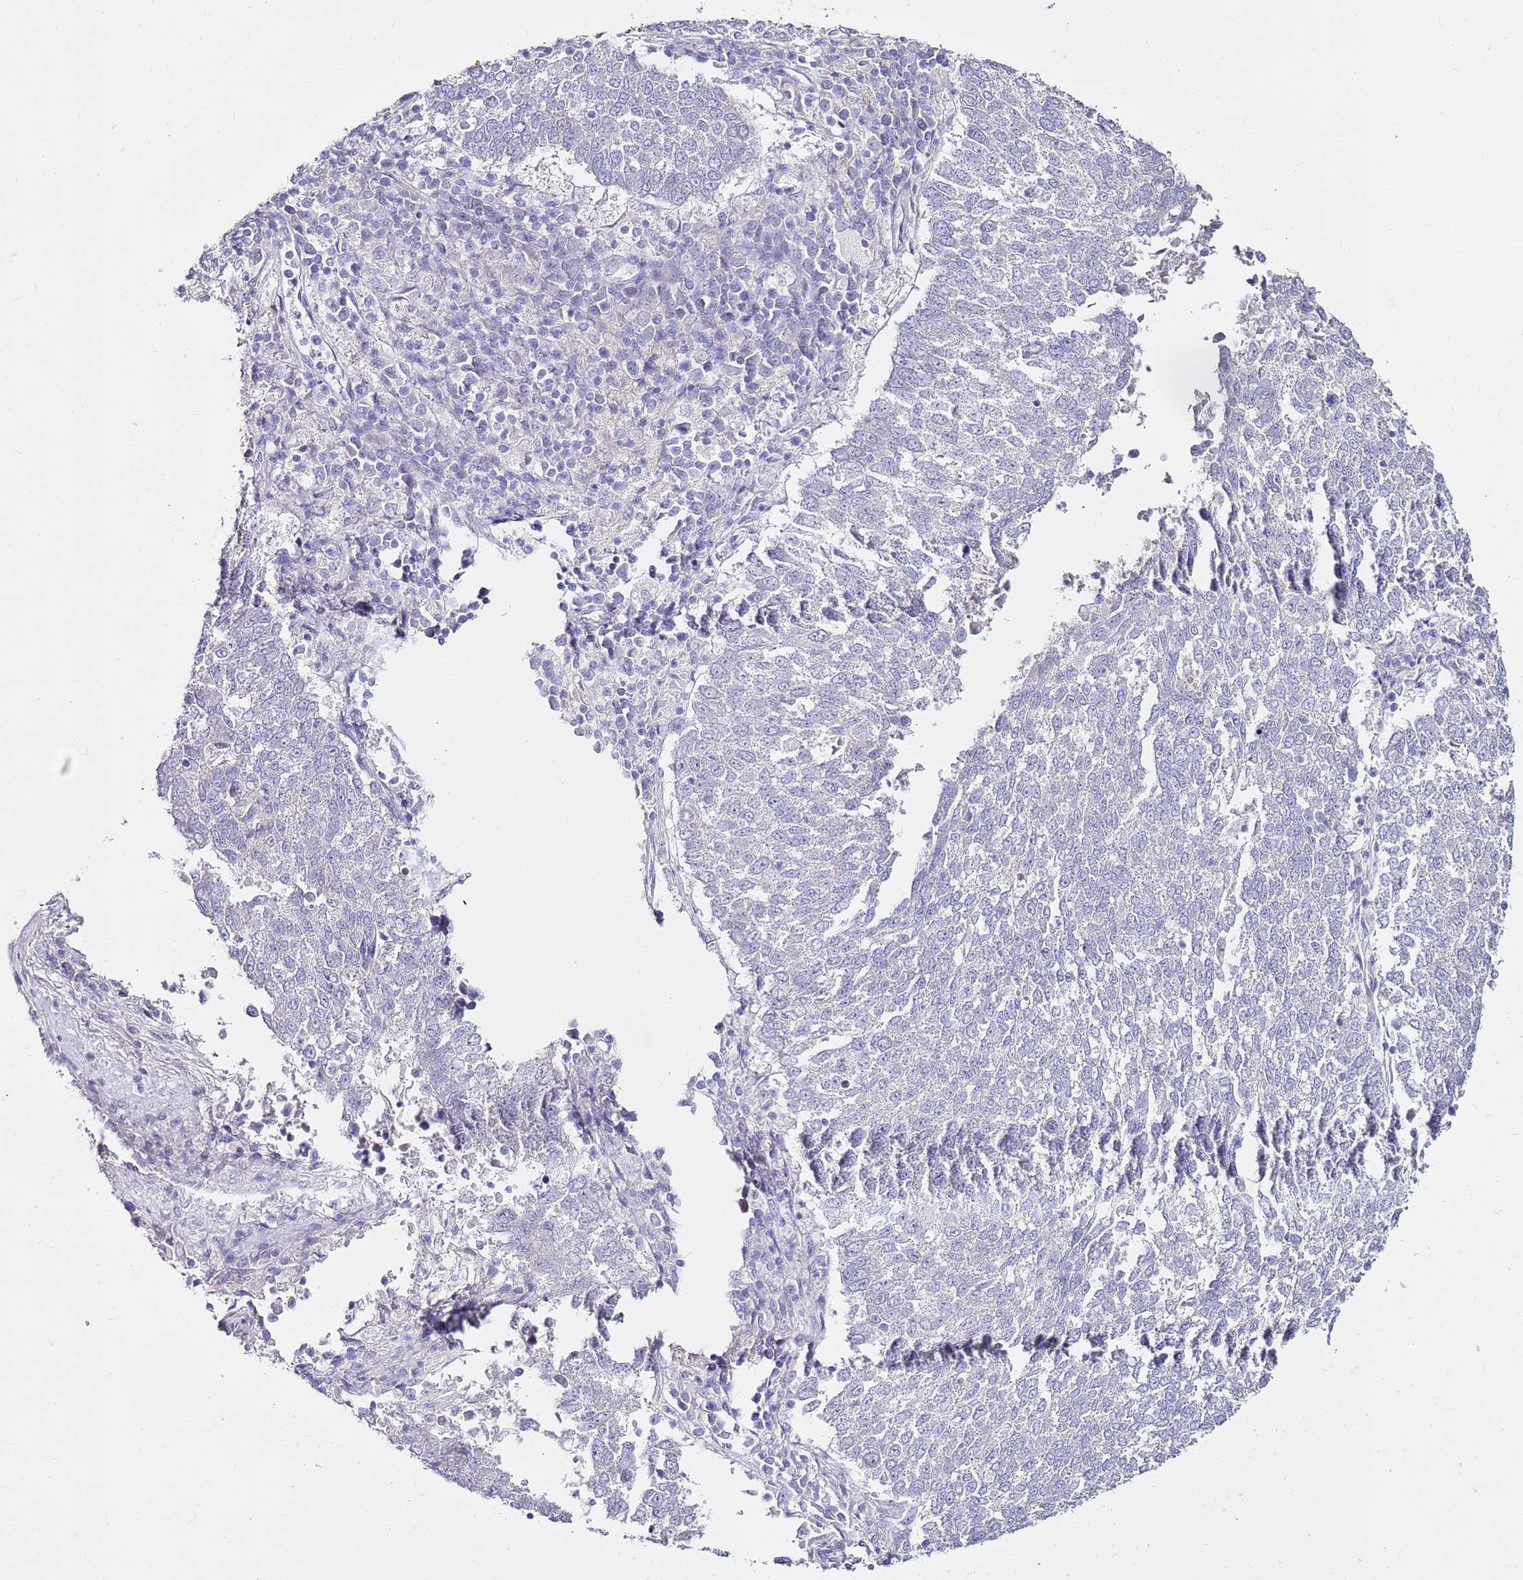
{"staining": {"intensity": "negative", "quantity": "none", "location": "none"}, "tissue": "lung cancer", "cell_type": "Tumor cells", "image_type": "cancer", "snomed": [{"axis": "morphology", "description": "Squamous cell carcinoma, NOS"}, {"axis": "topography", "description": "Lung"}], "caption": "Human squamous cell carcinoma (lung) stained for a protein using immunohistochemistry displays no expression in tumor cells.", "gene": "MYBPC3", "patient": {"sex": "male", "age": 73}}